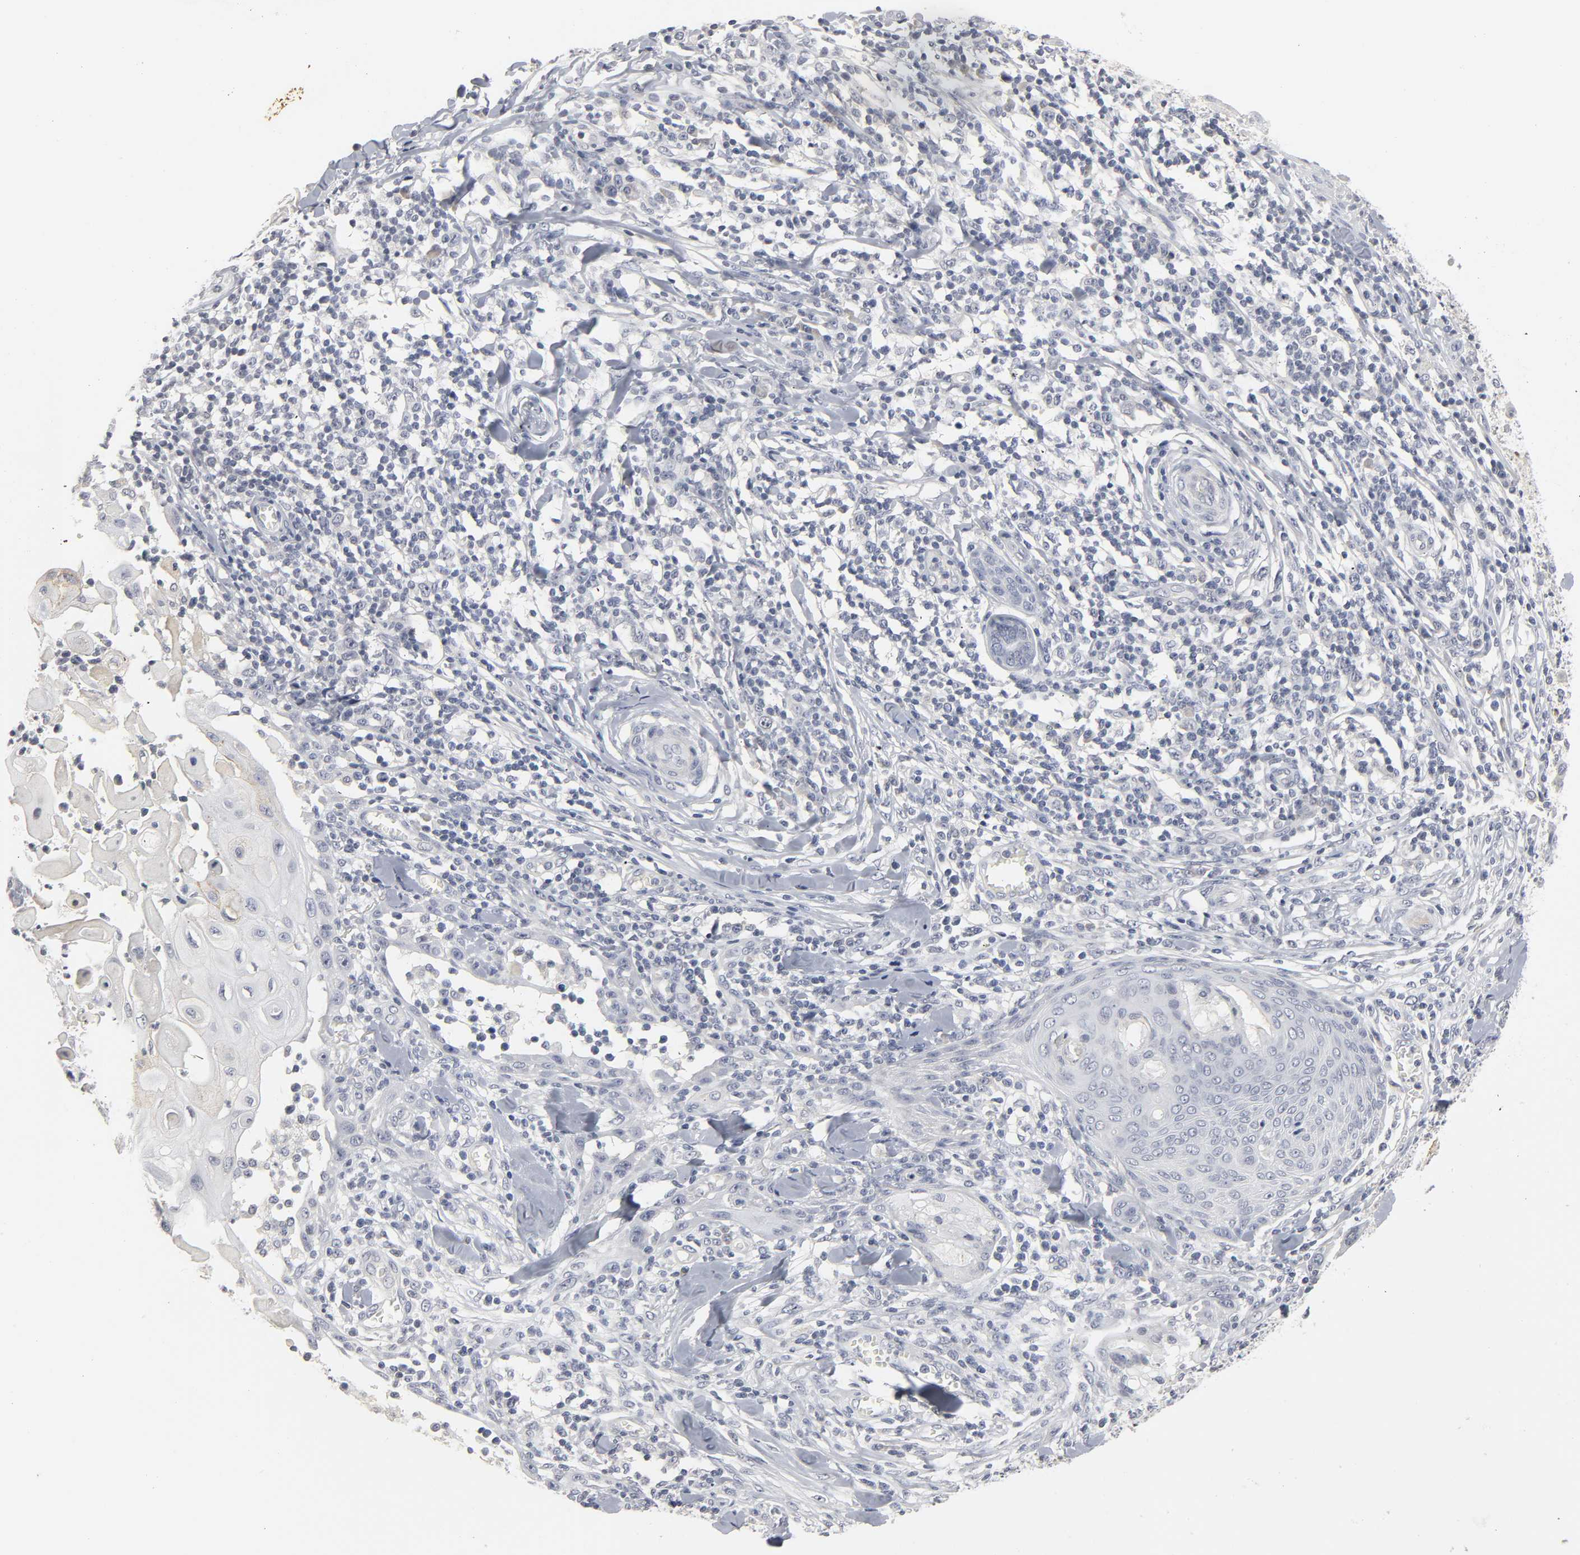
{"staining": {"intensity": "negative", "quantity": "none", "location": "none"}, "tissue": "skin cancer", "cell_type": "Tumor cells", "image_type": "cancer", "snomed": [{"axis": "morphology", "description": "Squamous cell carcinoma, NOS"}, {"axis": "topography", "description": "Skin"}], "caption": "Tumor cells show no significant protein staining in skin cancer.", "gene": "TCAP", "patient": {"sex": "male", "age": 24}}